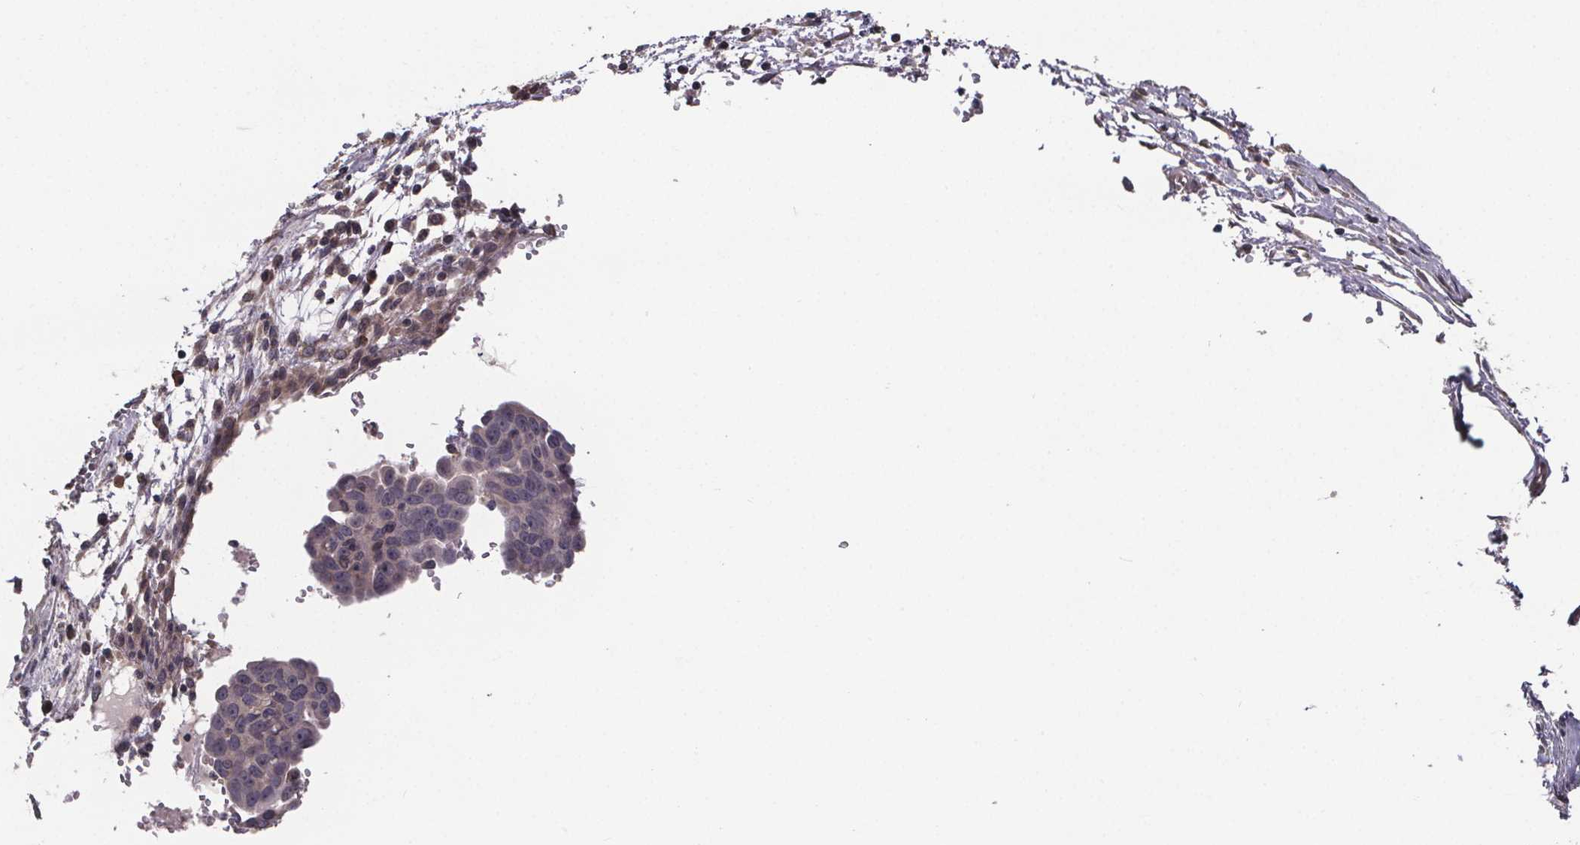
{"staining": {"intensity": "weak", "quantity": ">75%", "location": "cytoplasmic/membranous"}, "tissue": "ovarian cancer", "cell_type": "Tumor cells", "image_type": "cancer", "snomed": [{"axis": "morphology", "description": "Carcinoma, endometroid"}, {"axis": "topography", "description": "Ovary"}], "caption": "The histopathology image reveals staining of endometroid carcinoma (ovarian), revealing weak cytoplasmic/membranous protein expression (brown color) within tumor cells.", "gene": "SAT1", "patient": {"sex": "female", "age": 70}}